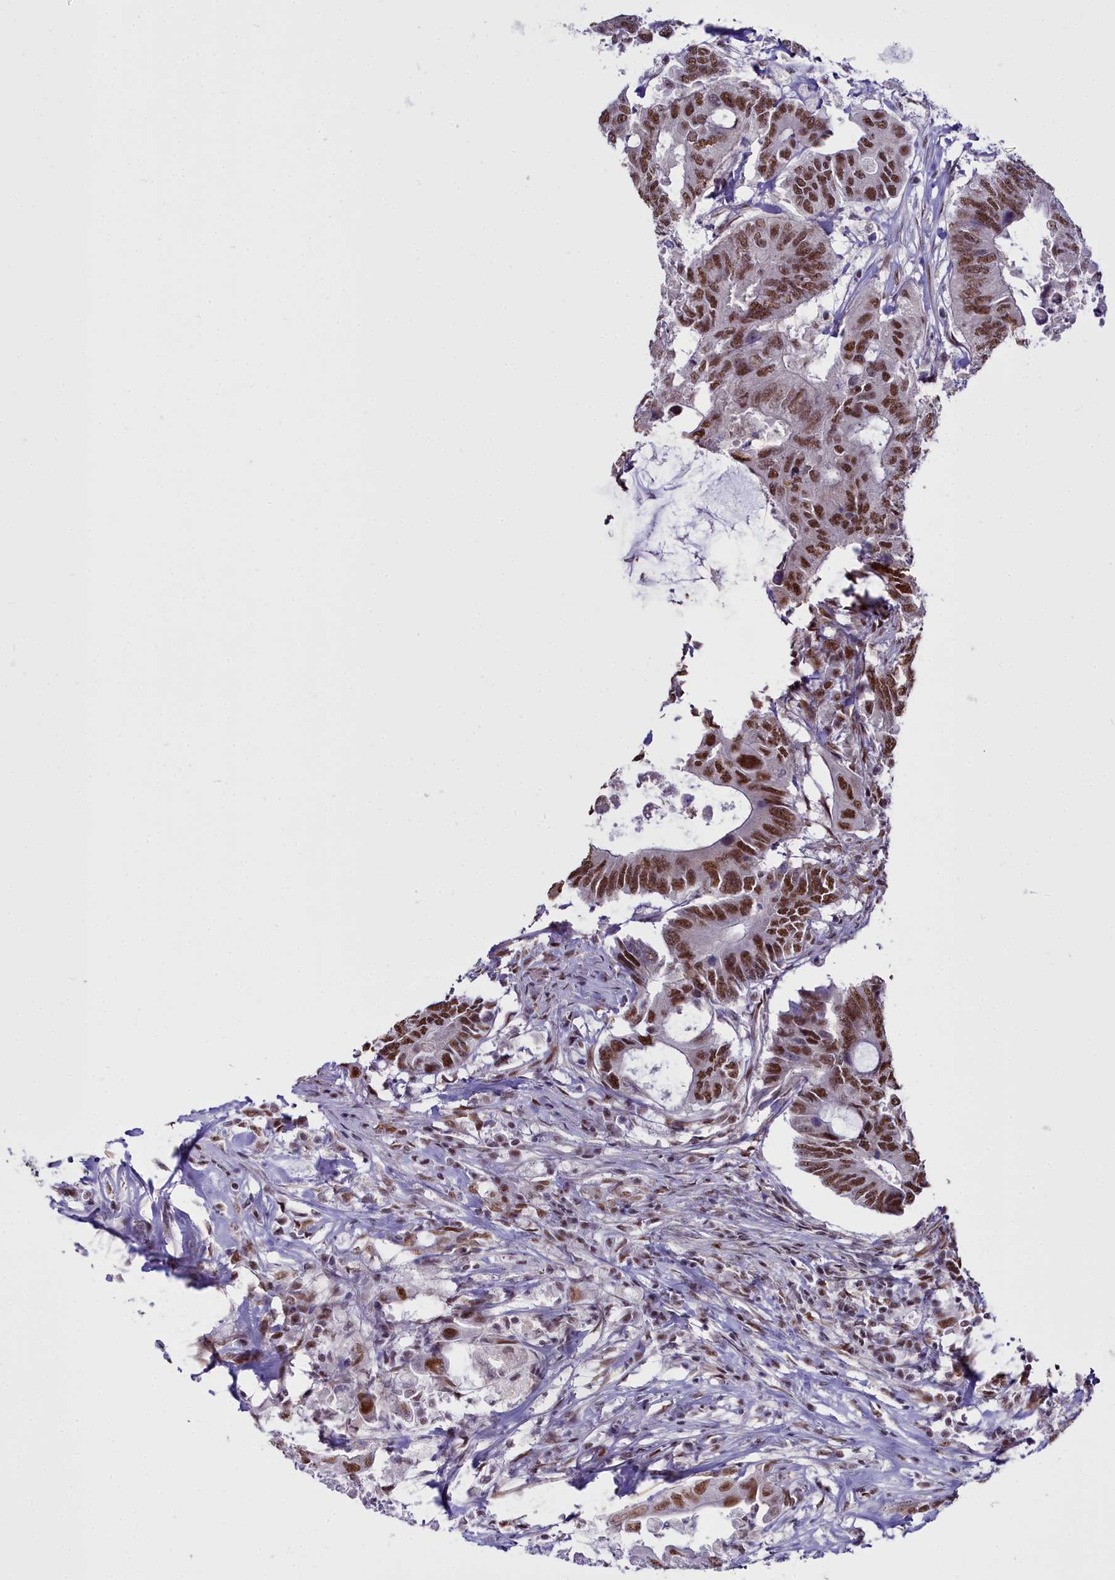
{"staining": {"intensity": "moderate", "quantity": ">75%", "location": "nuclear"}, "tissue": "colorectal cancer", "cell_type": "Tumor cells", "image_type": "cancer", "snomed": [{"axis": "morphology", "description": "Adenocarcinoma, NOS"}, {"axis": "topography", "description": "Colon"}], "caption": "The immunohistochemical stain highlights moderate nuclear expression in tumor cells of colorectal cancer tissue.", "gene": "RBM12", "patient": {"sex": "male", "age": 71}}